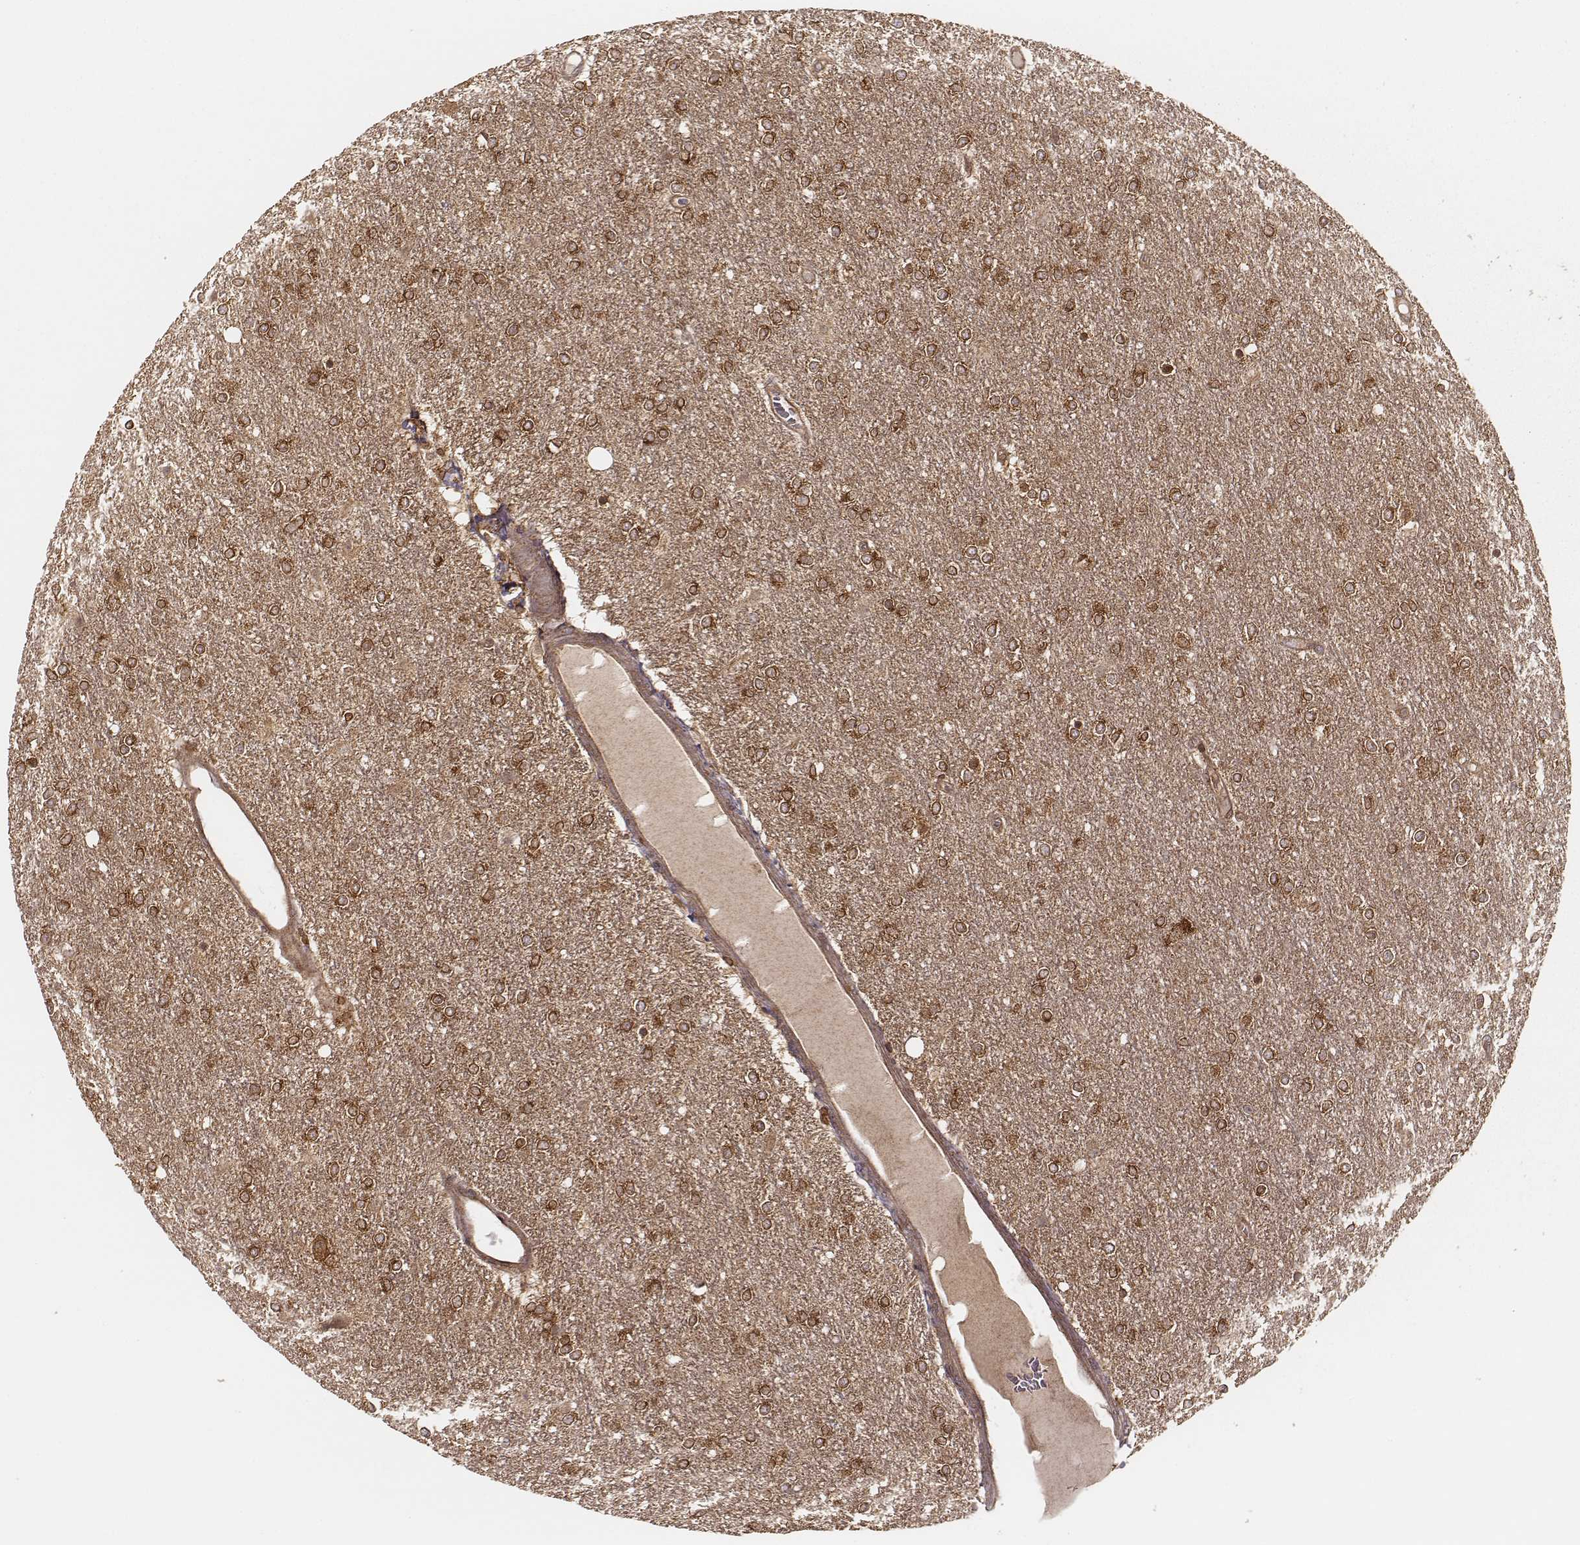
{"staining": {"intensity": "moderate", "quantity": ">75%", "location": "cytoplasmic/membranous"}, "tissue": "glioma", "cell_type": "Tumor cells", "image_type": "cancer", "snomed": [{"axis": "morphology", "description": "Glioma, malignant, High grade"}, {"axis": "topography", "description": "Brain"}], "caption": "DAB immunohistochemical staining of human glioma displays moderate cytoplasmic/membranous protein staining in about >75% of tumor cells.", "gene": "CARS1", "patient": {"sex": "female", "age": 61}}